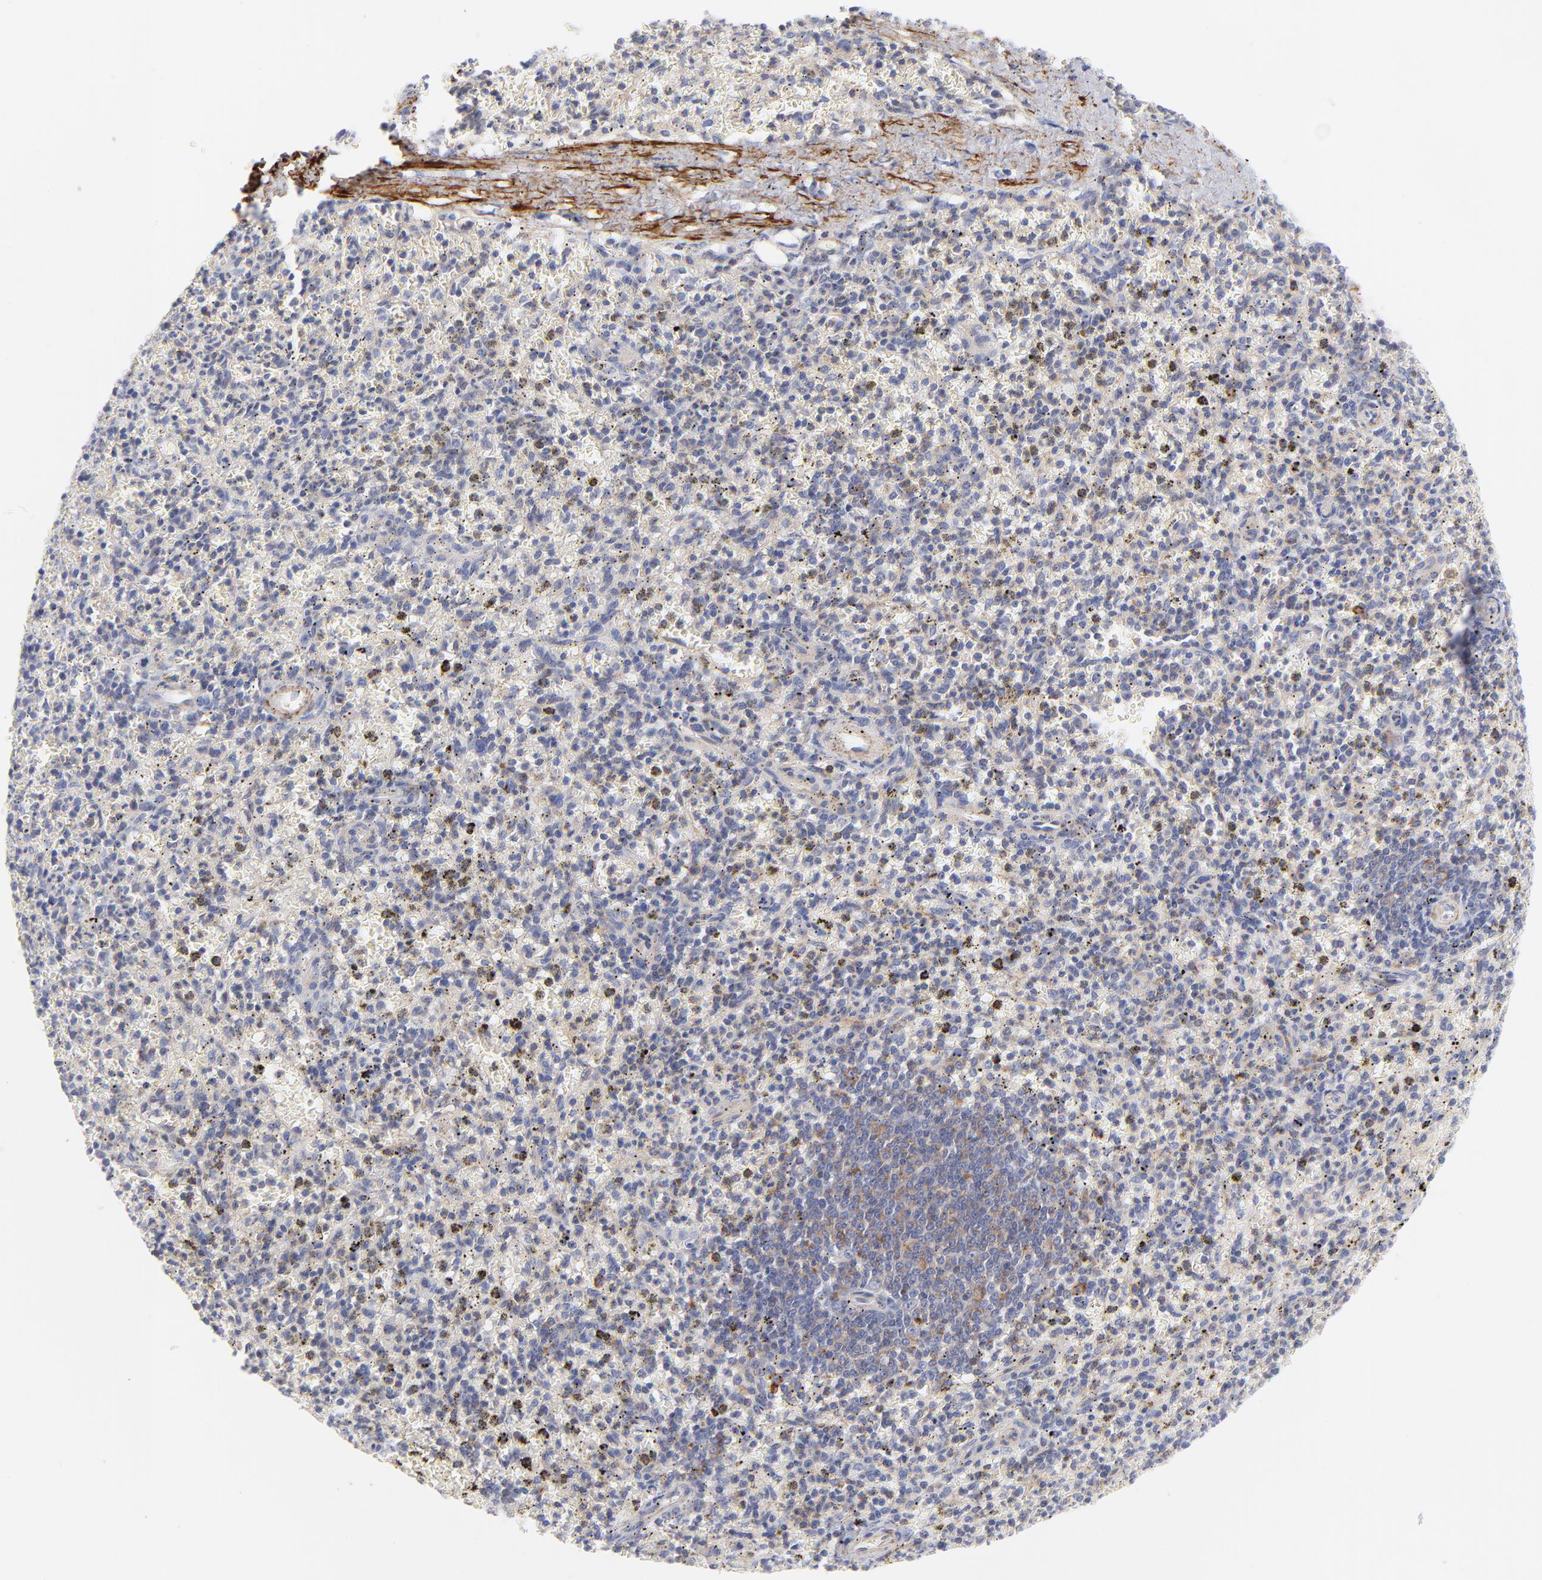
{"staining": {"intensity": "negative", "quantity": "none", "location": "none"}, "tissue": "spleen", "cell_type": "Cells in red pulp", "image_type": "normal", "snomed": [{"axis": "morphology", "description": "Normal tissue, NOS"}, {"axis": "topography", "description": "Spleen"}], "caption": "DAB (3,3'-diaminobenzidine) immunohistochemical staining of unremarkable human spleen displays no significant positivity in cells in red pulp.", "gene": "ACTA2", "patient": {"sex": "male", "age": 72}}